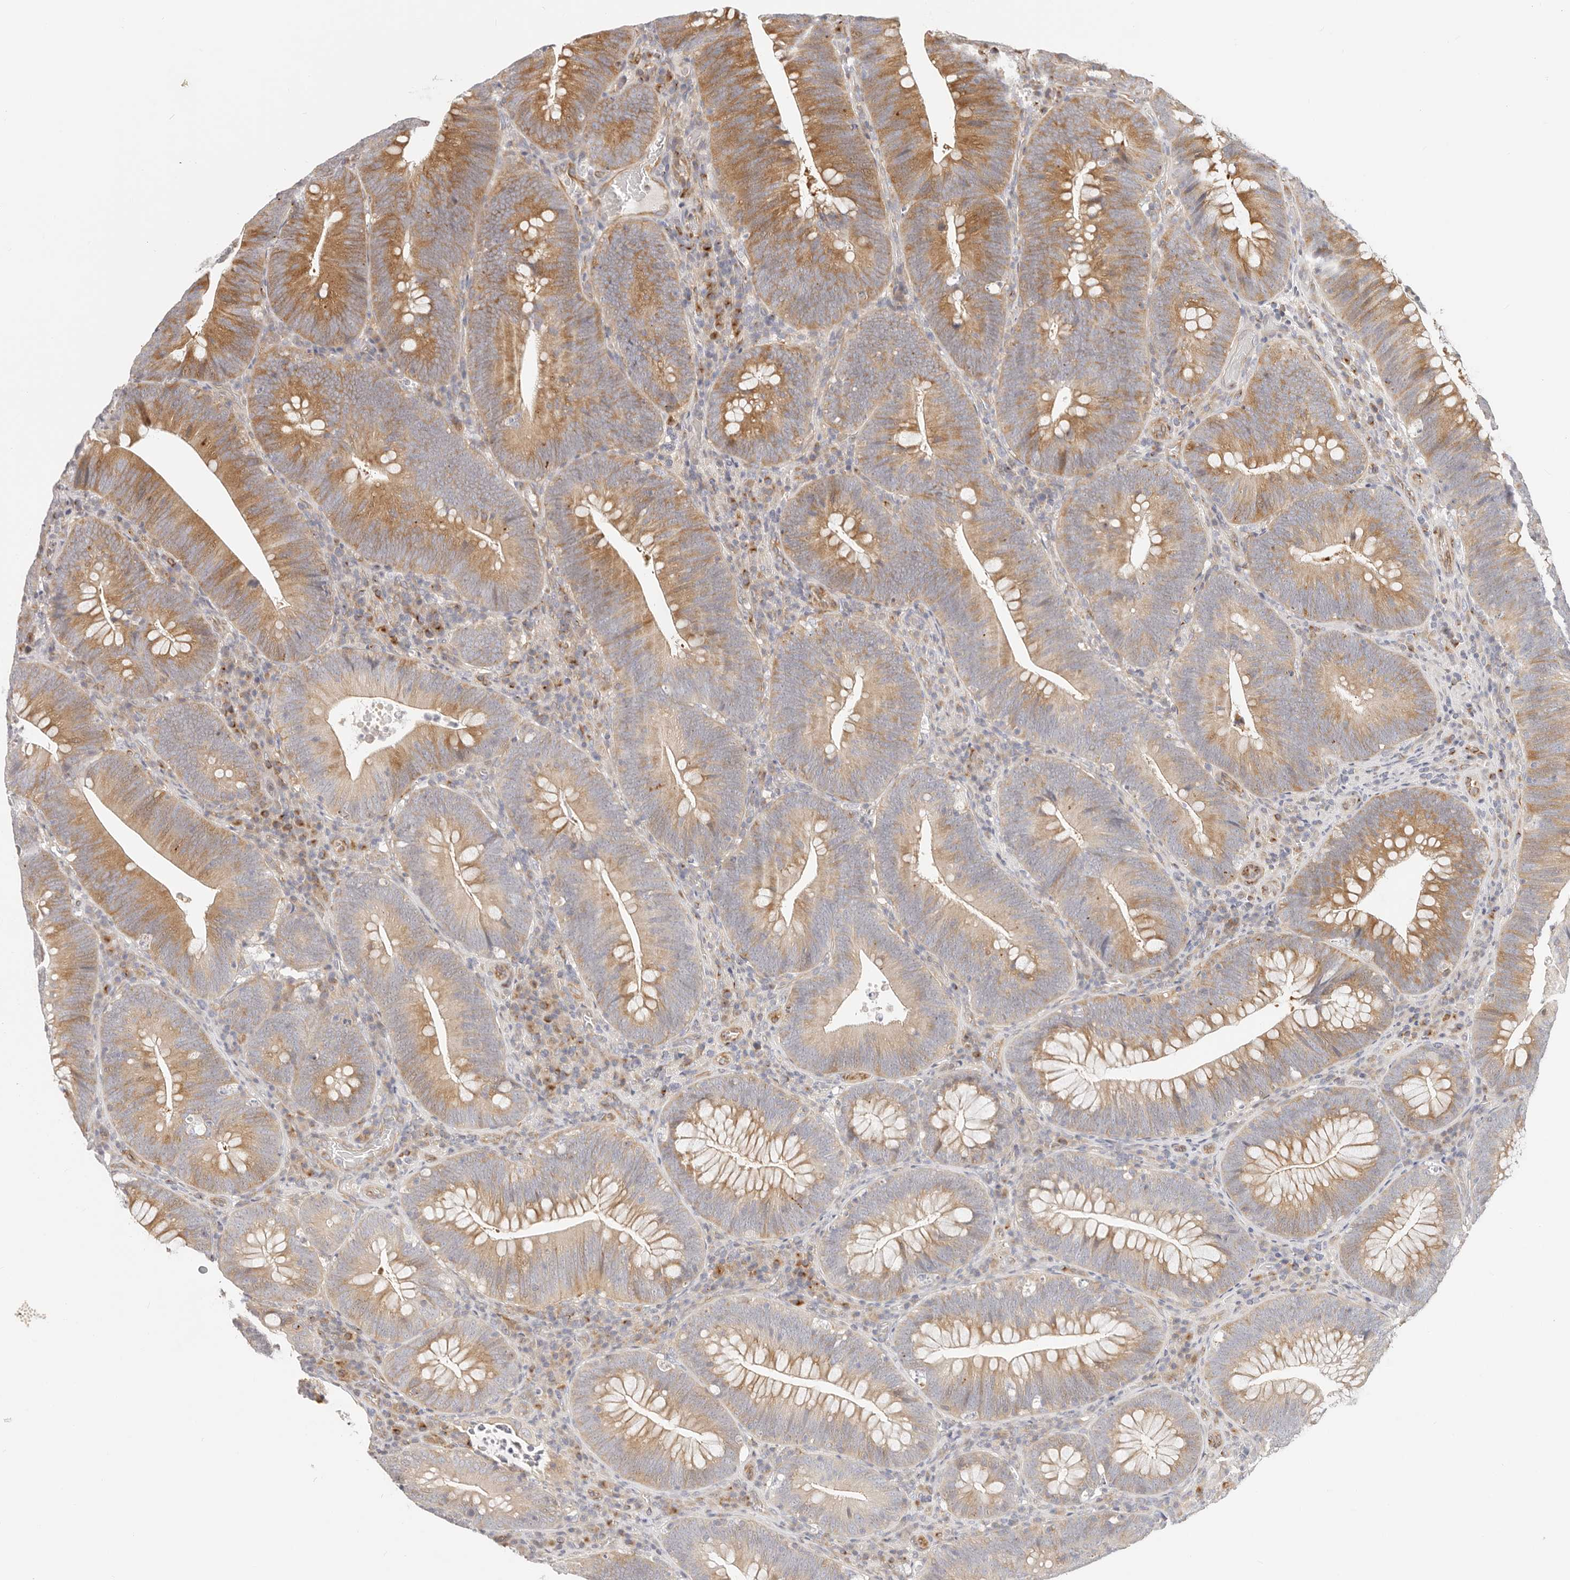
{"staining": {"intensity": "moderate", "quantity": ">75%", "location": "cytoplasmic/membranous"}, "tissue": "colorectal cancer", "cell_type": "Tumor cells", "image_type": "cancer", "snomed": [{"axis": "morphology", "description": "Normal tissue, NOS"}, {"axis": "topography", "description": "Colon"}], "caption": "Immunohistochemical staining of colorectal cancer demonstrates moderate cytoplasmic/membranous protein staining in about >75% of tumor cells. The protein is shown in brown color, while the nuclei are stained blue.", "gene": "DTNBP1", "patient": {"sex": "female", "age": 82}}